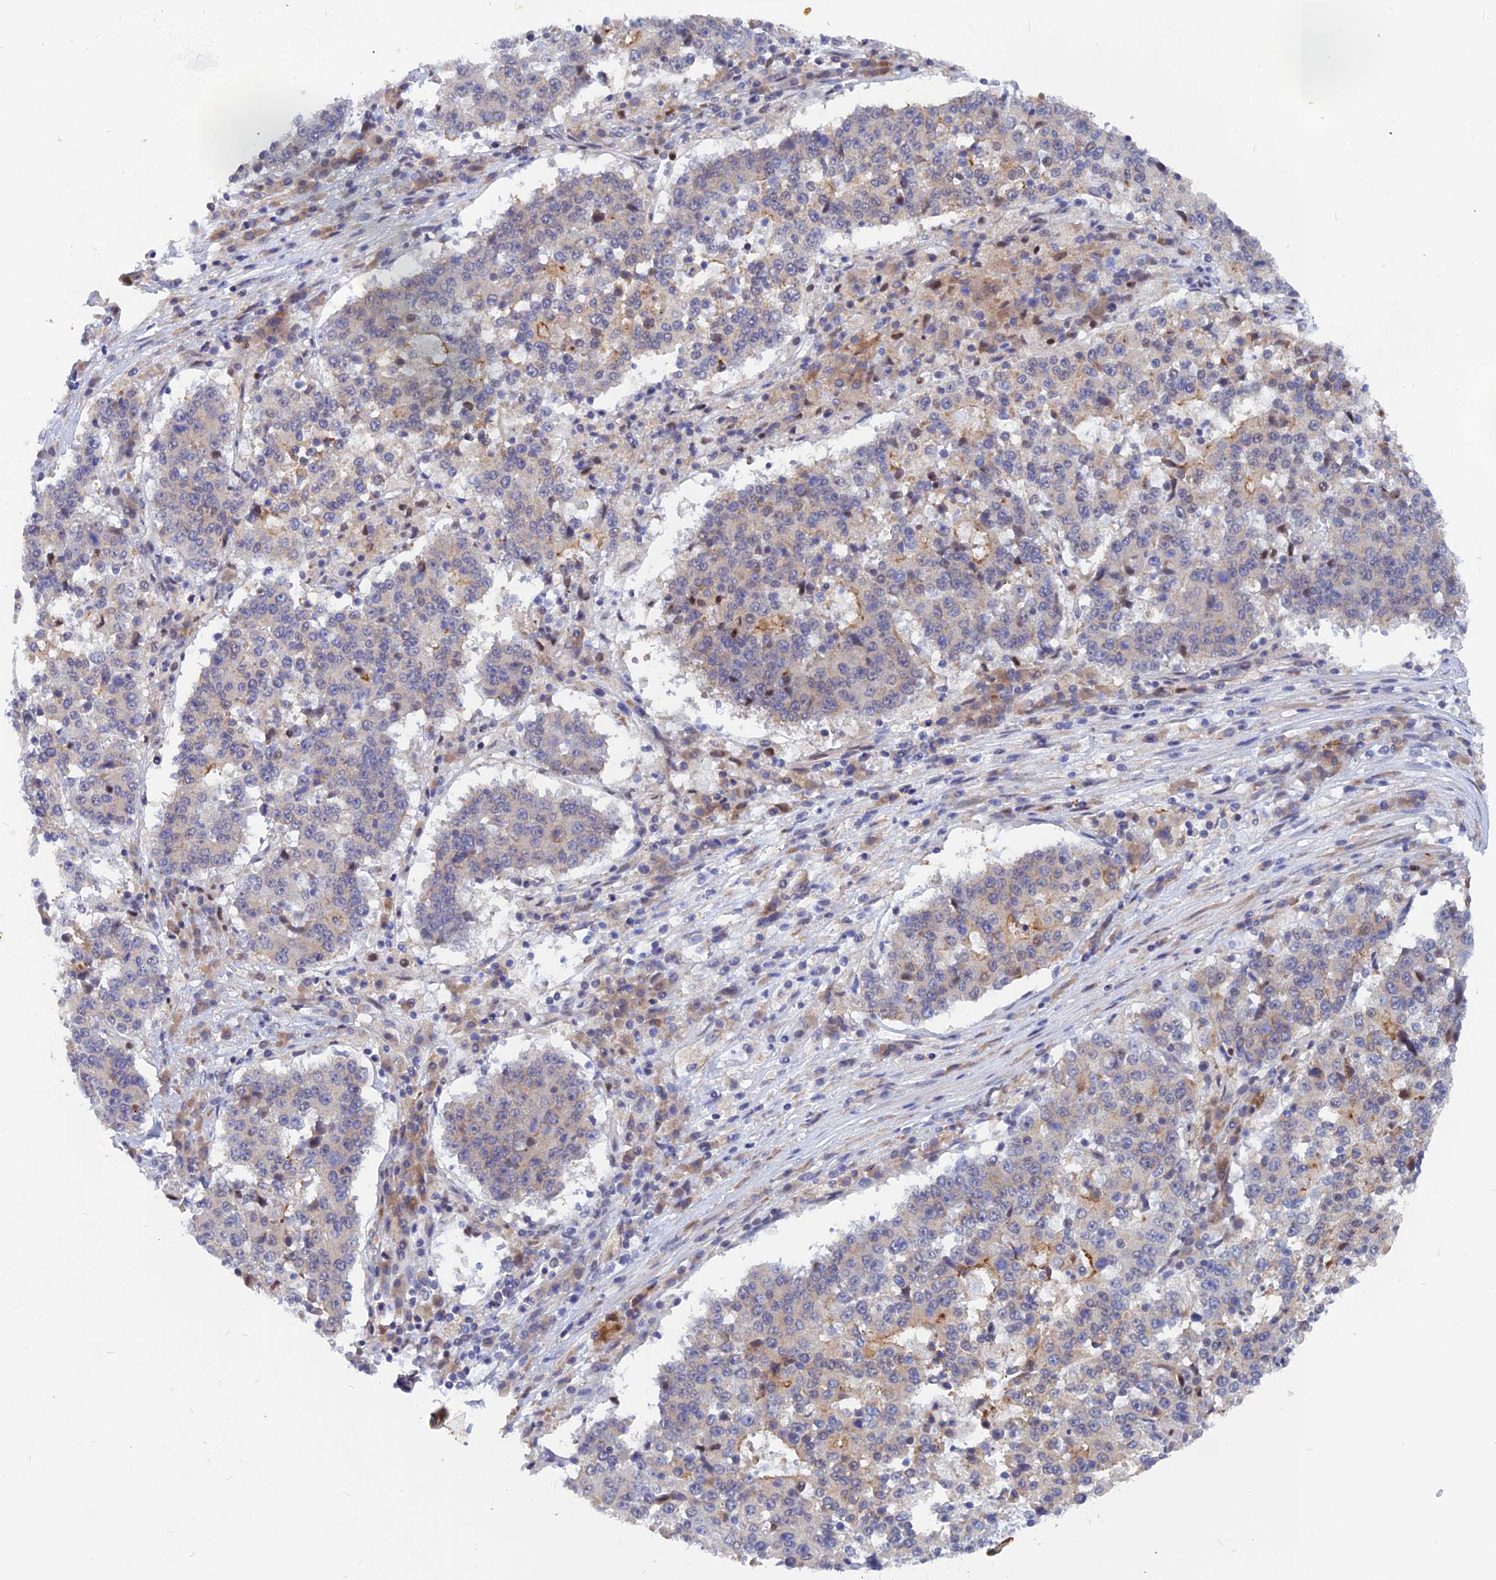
{"staining": {"intensity": "moderate", "quantity": "<25%", "location": "cytoplasmic/membranous"}, "tissue": "stomach cancer", "cell_type": "Tumor cells", "image_type": "cancer", "snomed": [{"axis": "morphology", "description": "Adenocarcinoma, NOS"}, {"axis": "topography", "description": "Stomach"}], "caption": "The micrograph displays immunohistochemical staining of stomach cancer. There is moderate cytoplasmic/membranous positivity is present in approximately <25% of tumor cells.", "gene": "DNAJC16", "patient": {"sex": "male", "age": 59}}